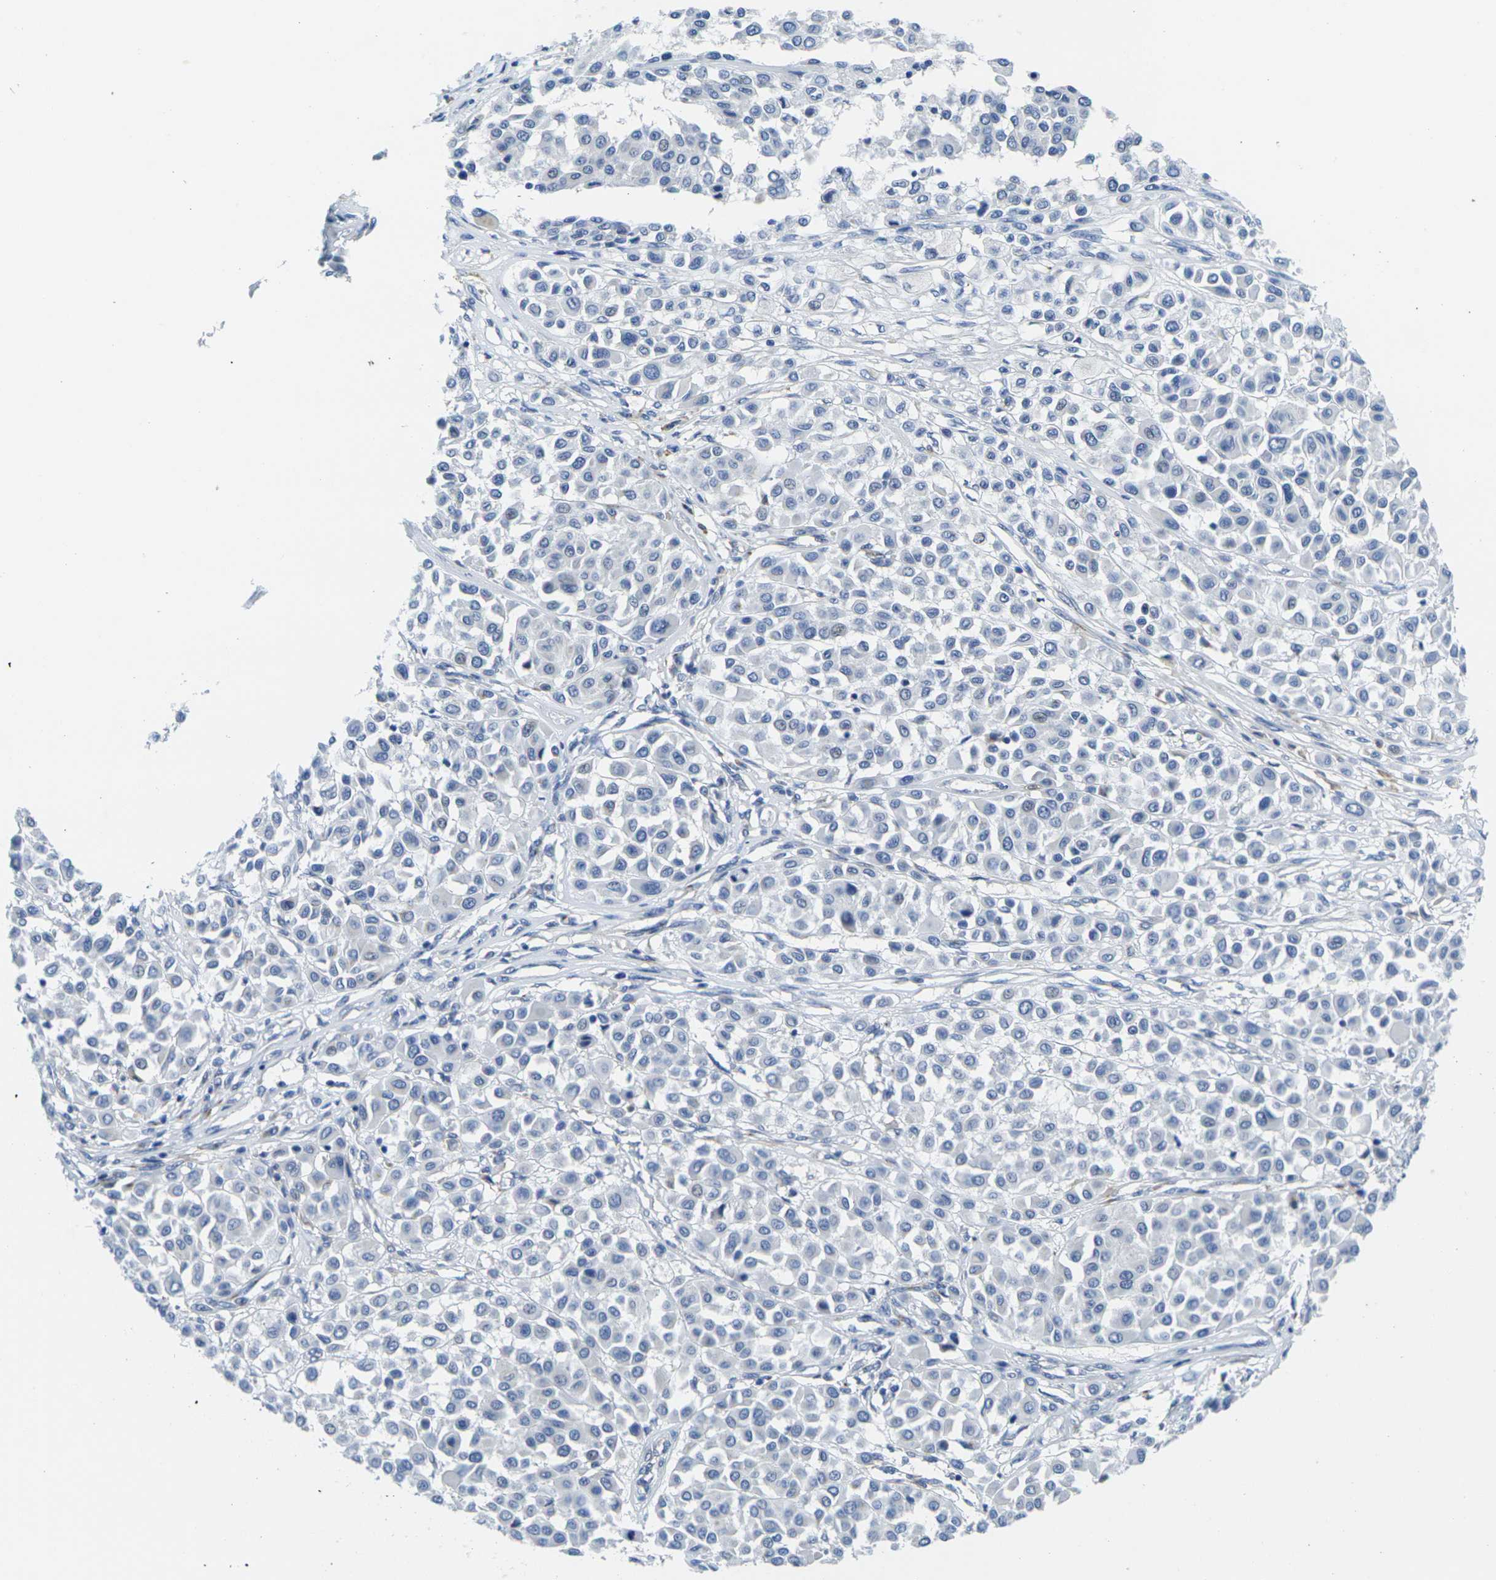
{"staining": {"intensity": "negative", "quantity": "none", "location": "none"}, "tissue": "melanoma", "cell_type": "Tumor cells", "image_type": "cancer", "snomed": [{"axis": "morphology", "description": "Malignant melanoma, Metastatic site"}, {"axis": "topography", "description": "Soft tissue"}], "caption": "Micrograph shows no protein positivity in tumor cells of malignant melanoma (metastatic site) tissue.", "gene": "CRK", "patient": {"sex": "male", "age": 41}}